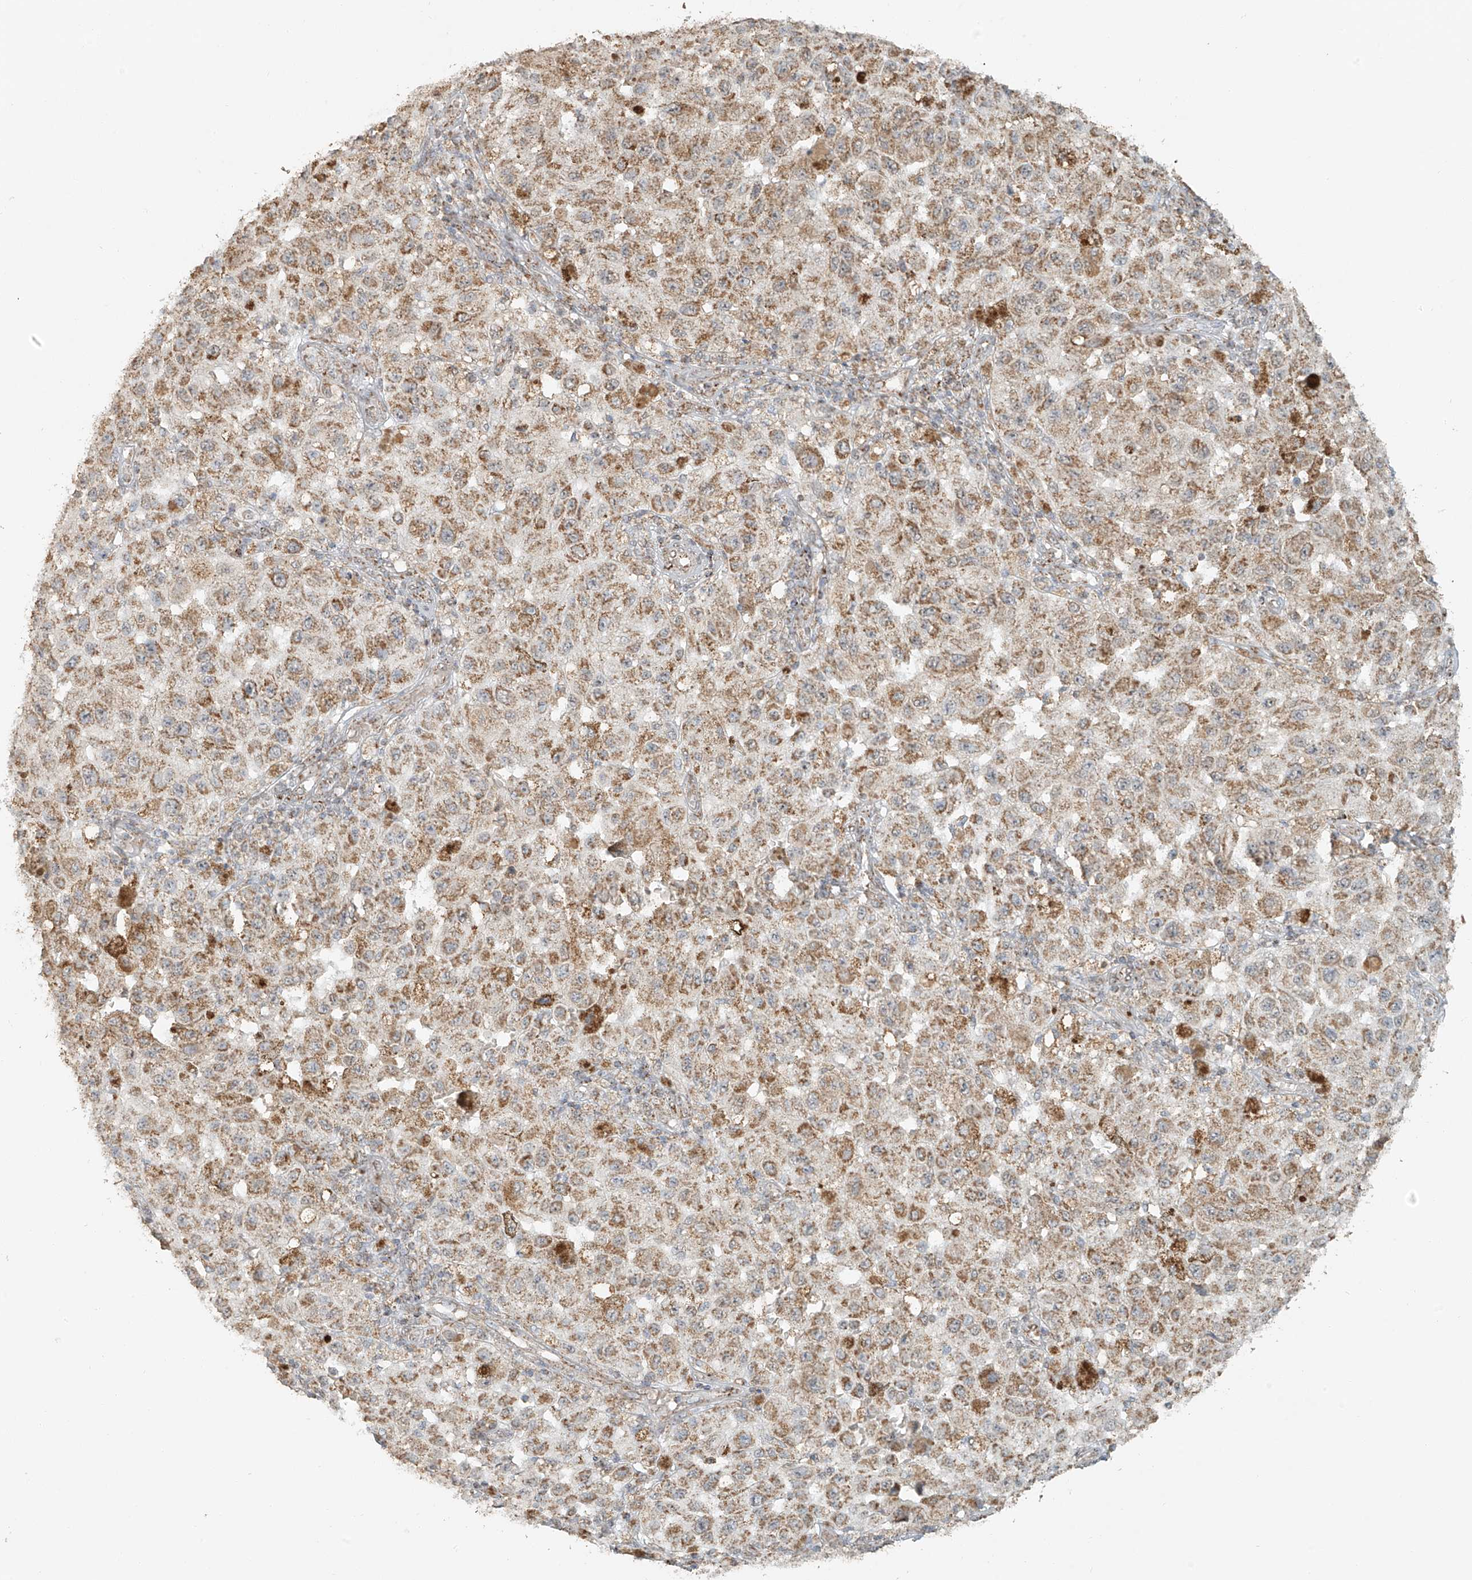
{"staining": {"intensity": "moderate", "quantity": ">75%", "location": "cytoplasmic/membranous"}, "tissue": "melanoma", "cell_type": "Tumor cells", "image_type": "cancer", "snomed": [{"axis": "morphology", "description": "Malignant melanoma, NOS"}, {"axis": "topography", "description": "Skin"}], "caption": "The micrograph reveals staining of melanoma, revealing moderate cytoplasmic/membranous protein positivity (brown color) within tumor cells.", "gene": "MIPEP", "patient": {"sex": "female", "age": 64}}